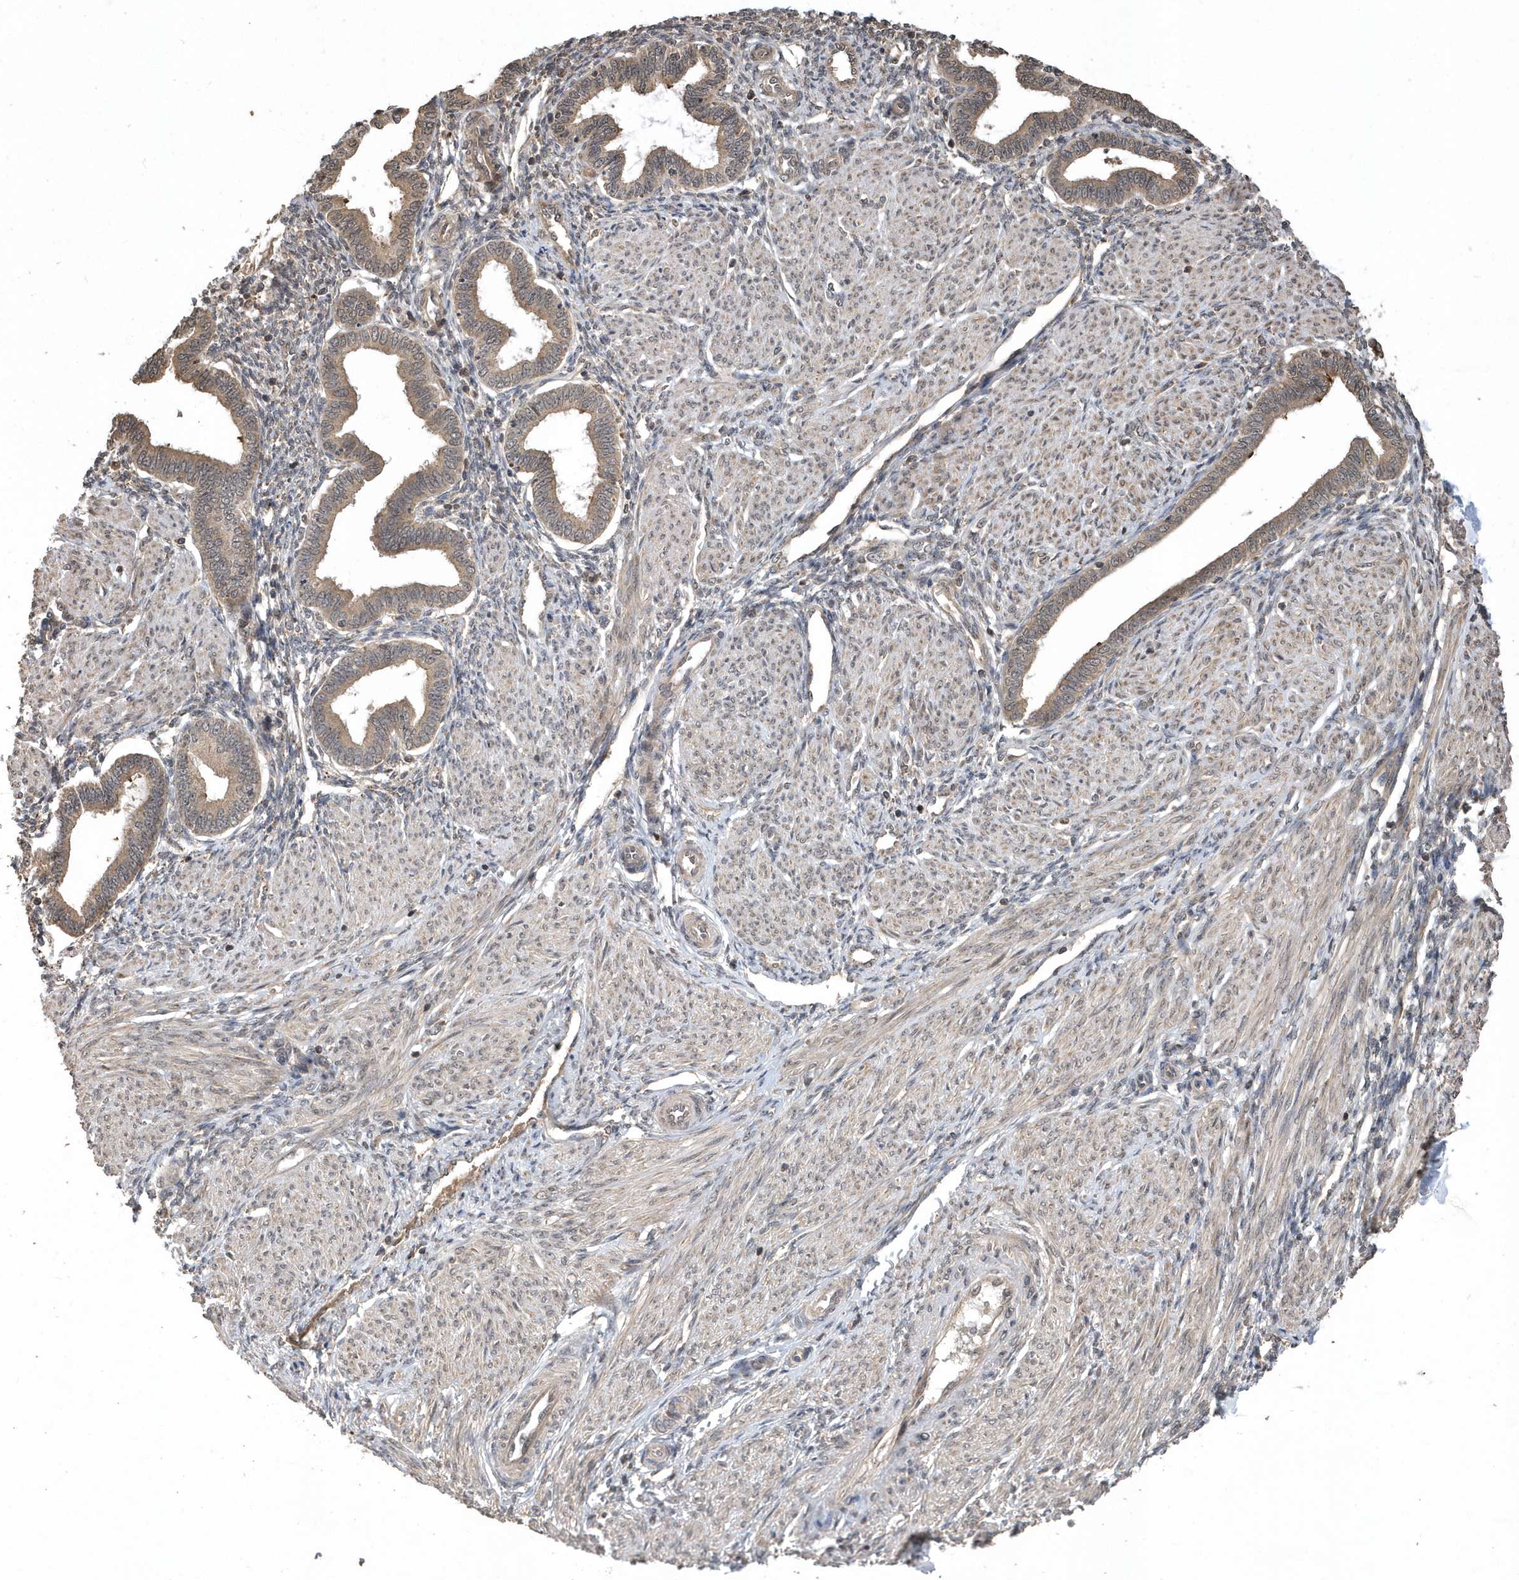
{"staining": {"intensity": "moderate", "quantity": "25%-75%", "location": "cytoplasmic/membranous"}, "tissue": "endometrium", "cell_type": "Cells in endometrial stroma", "image_type": "normal", "snomed": [{"axis": "morphology", "description": "Normal tissue, NOS"}, {"axis": "topography", "description": "Endometrium"}], "caption": "Moderate cytoplasmic/membranous expression is identified in approximately 25%-75% of cells in endometrial stroma in unremarkable endometrium.", "gene": "WASHC5", "patient": {"sex": "female", "age": 53}}